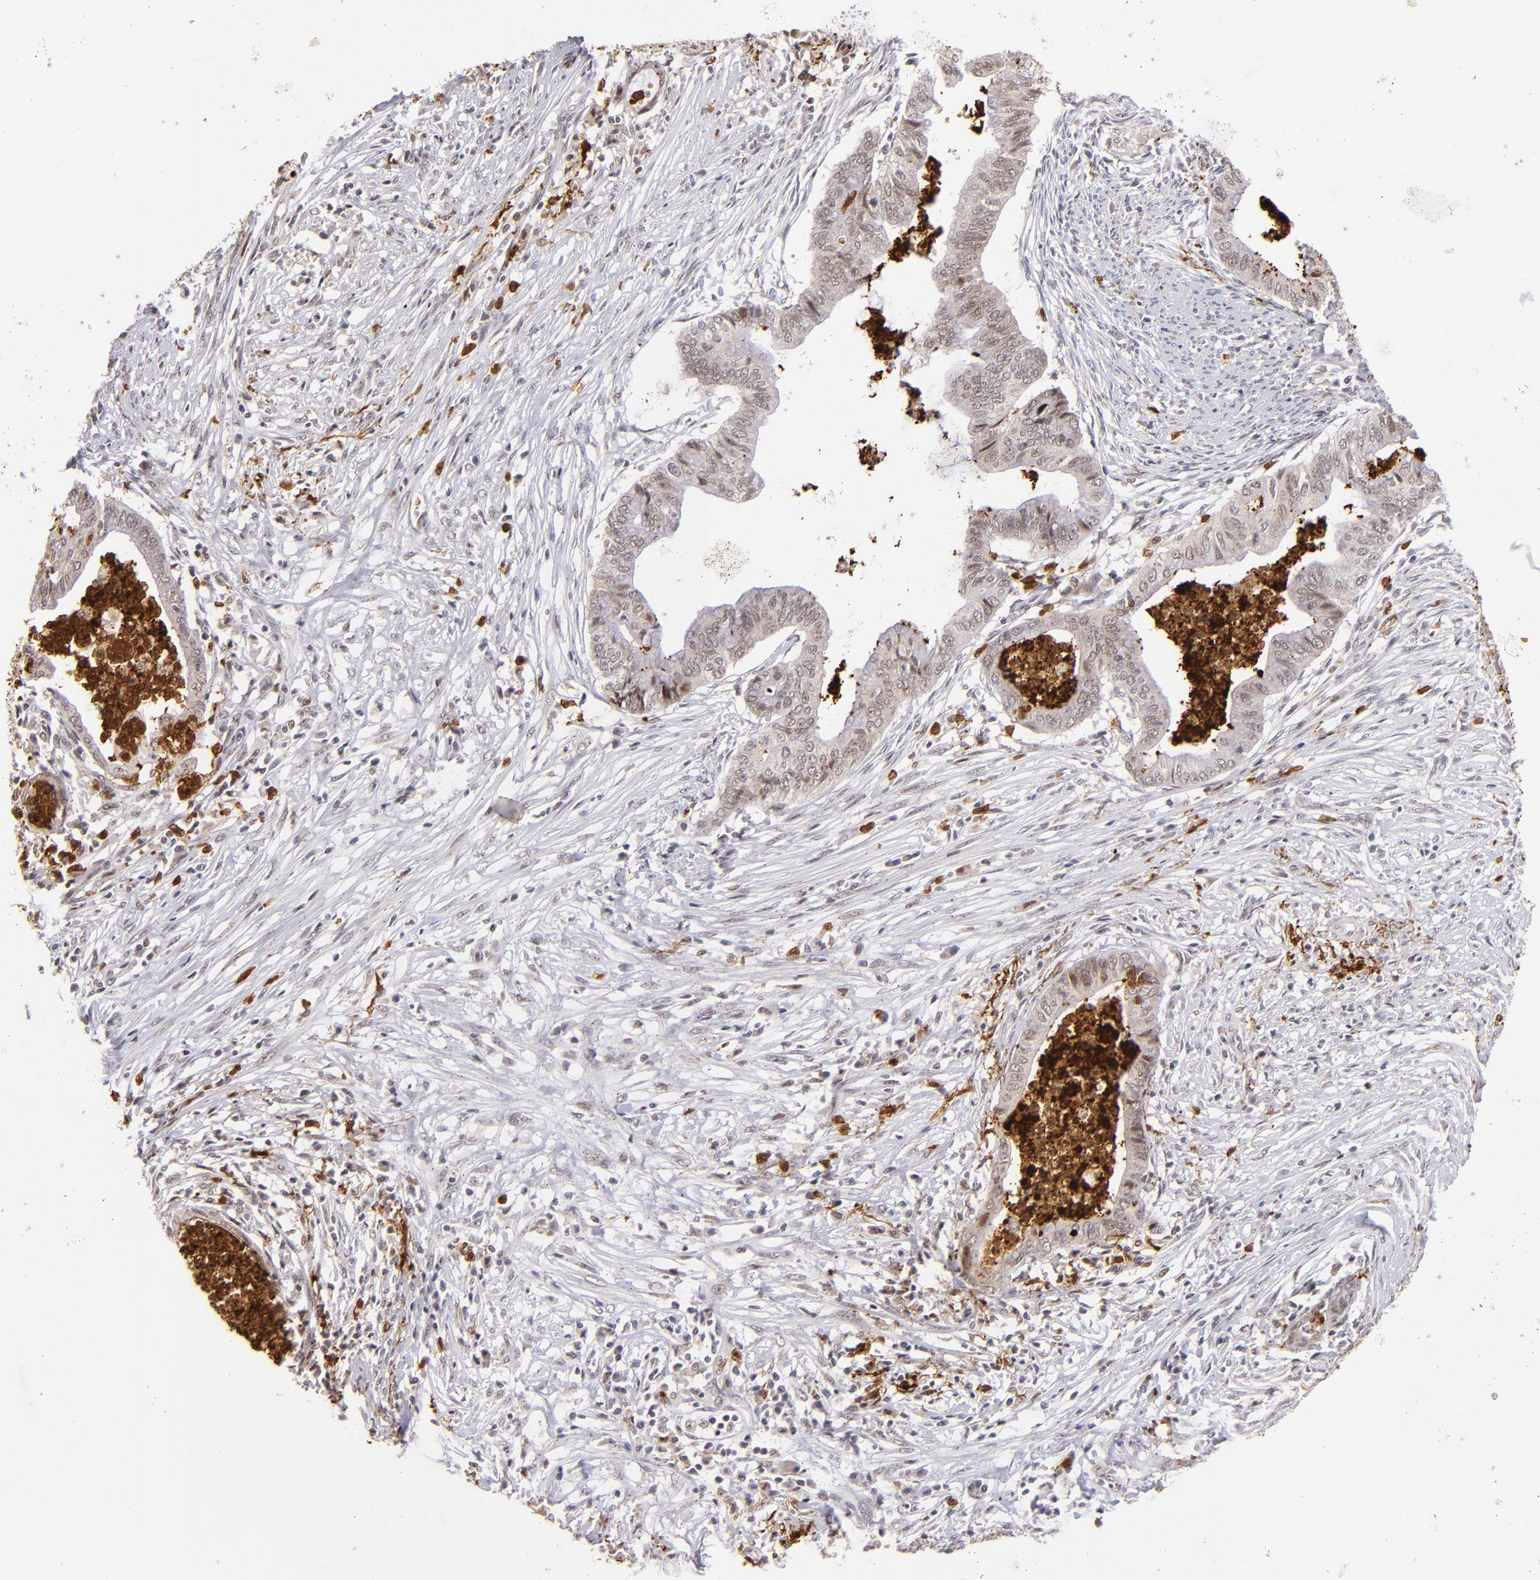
{"staining": {"intensity": "negative", "quantity": "none", "location": "none"}, "tissue": "endometrial cancer", "cell_type": "Tumor cells", "image_type": "cancer", "snomed": [{"axis": "morphology", "description": "Necrosis, NOS"}, {"axis": "morphology", "description": "Adenocarcinoma, NOS"}, {"axis": "topography", "description": "Endometrium"}], "caption": "Tumor cells are negative for protein expression in human endometrial adenocarcinoma.", "gene": "RXRG", "patient": {"sex": "female", "age": 79}}